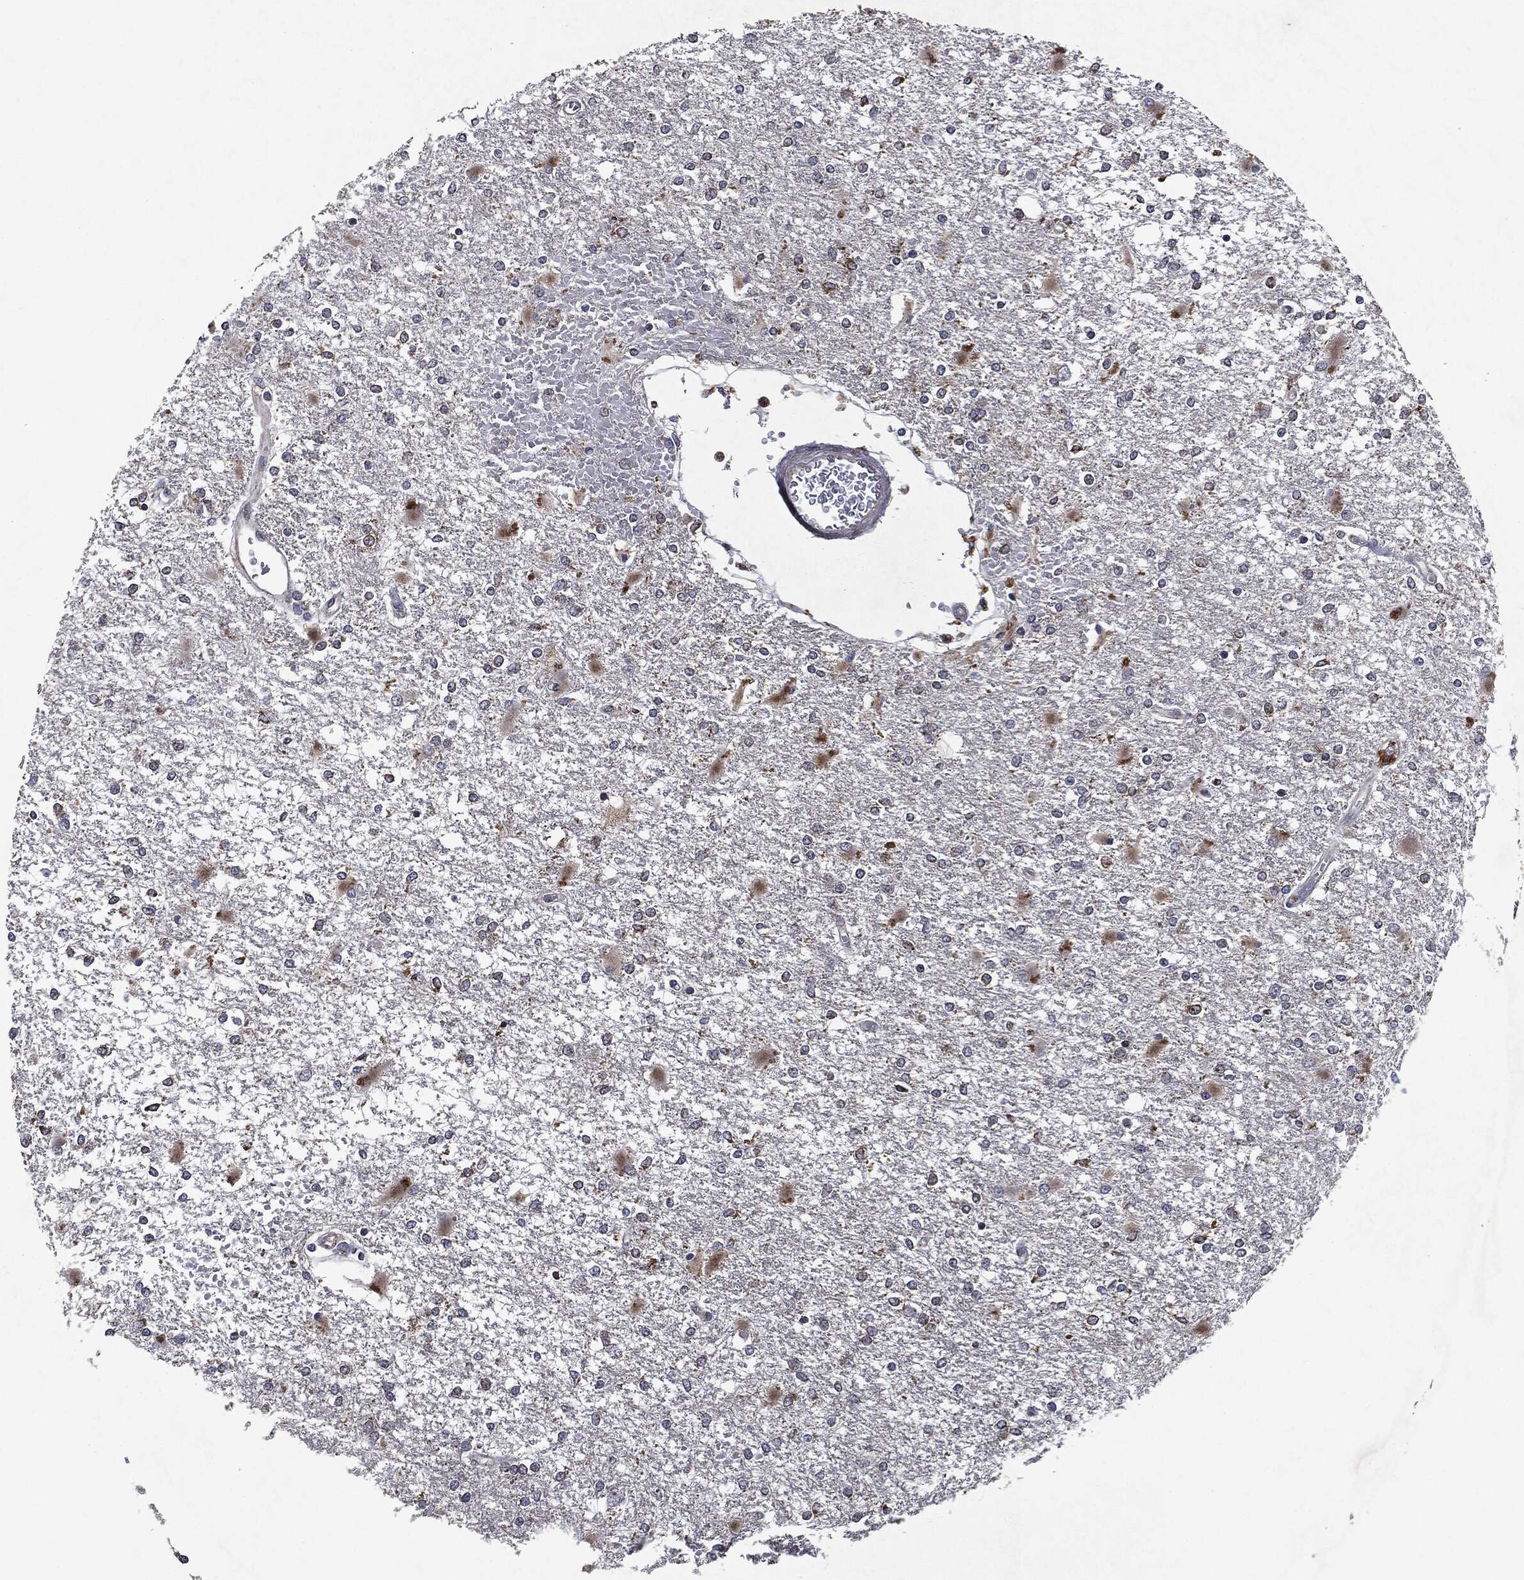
{"staining": {"intensity": "moderate", "quantity": "<25%", "location": "cytoplasmic/membranous"}, "tissue": "glioma", "cell_type": "Tumor cells", "image_type": "cancer", "snomed": [{"axis": "morphology", "description": "Glioma, malignant, High grade"}, {"axis": "topography", "description": "Cerebral cortex"}], "caption": "Immunohistochemistry (IHC) of human malignant glioma (high-grade) demonstrates low levels of moderate cytoplasmic/membranous expression in about <25% of tumor cells.", "gene": "SLC31A2", "patient": {"sex": "male", "age": 79}}